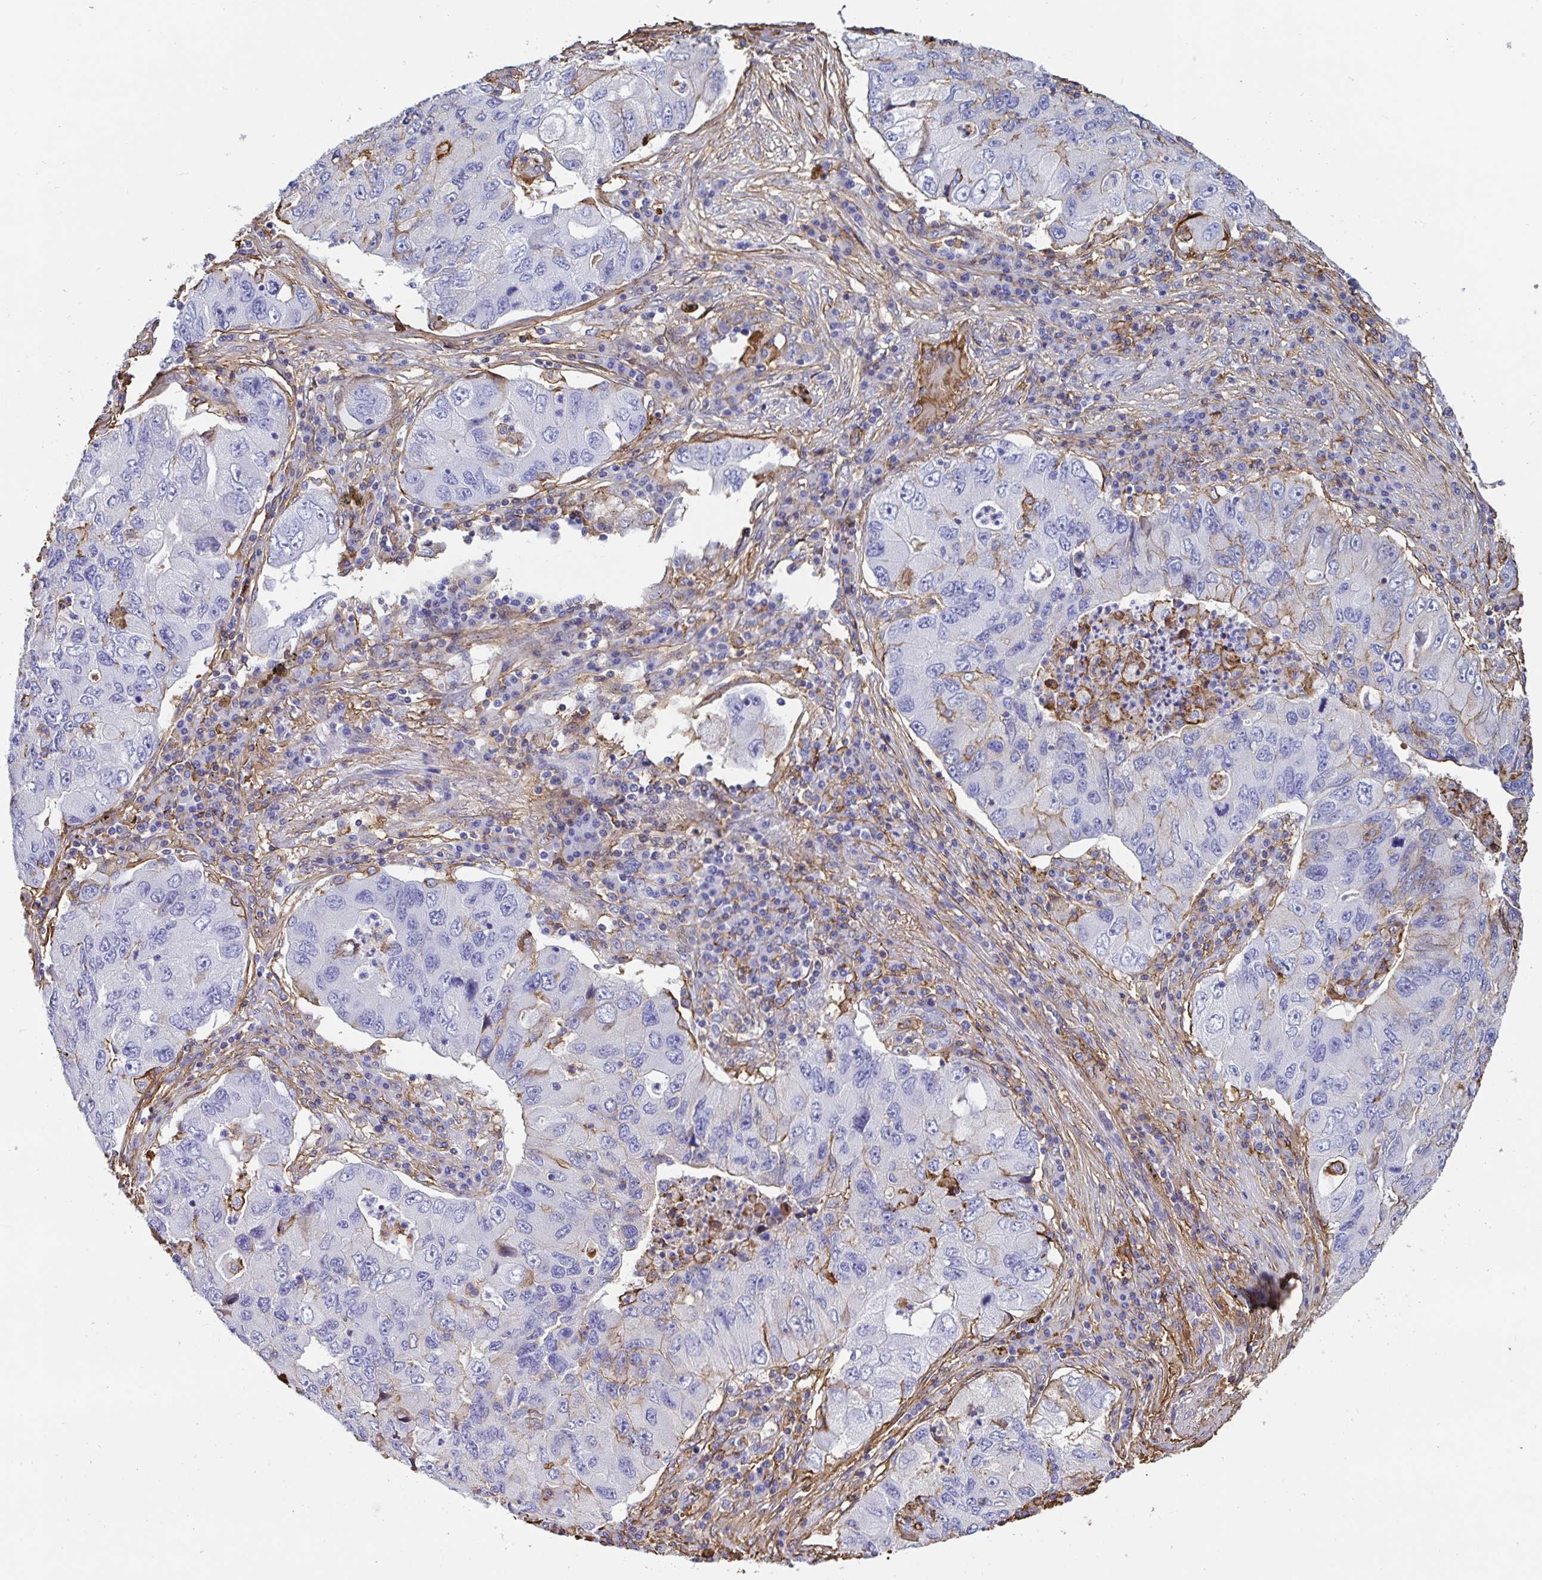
{"staining": {"intensity": "moderate", "quantity": "<25%", "location": "cytoplasmic/membranous"}, "tissue": "lung cancer", "cell_type": "Tumor cells", "image_type": "cancer", "snomed": [{"axis": "morphology", "description": "Adenocarcinoma, NOS"}, {"axis": "morphology", "description": "Adenocarcinoma, metastatic, NOS"}, {"axis": "topography", "description": "Lymph node"}, {"axis": "topography", "description": "Lung"}], "caption": "Tumor cells exhibit low levels of moderate cytoplasmic/membranous positivity in approximately <25% of cells in human metastatic adenocarcinoma (lung).", "gene": "ANXA2", "patient": {"sex": "female", "age": 54}}